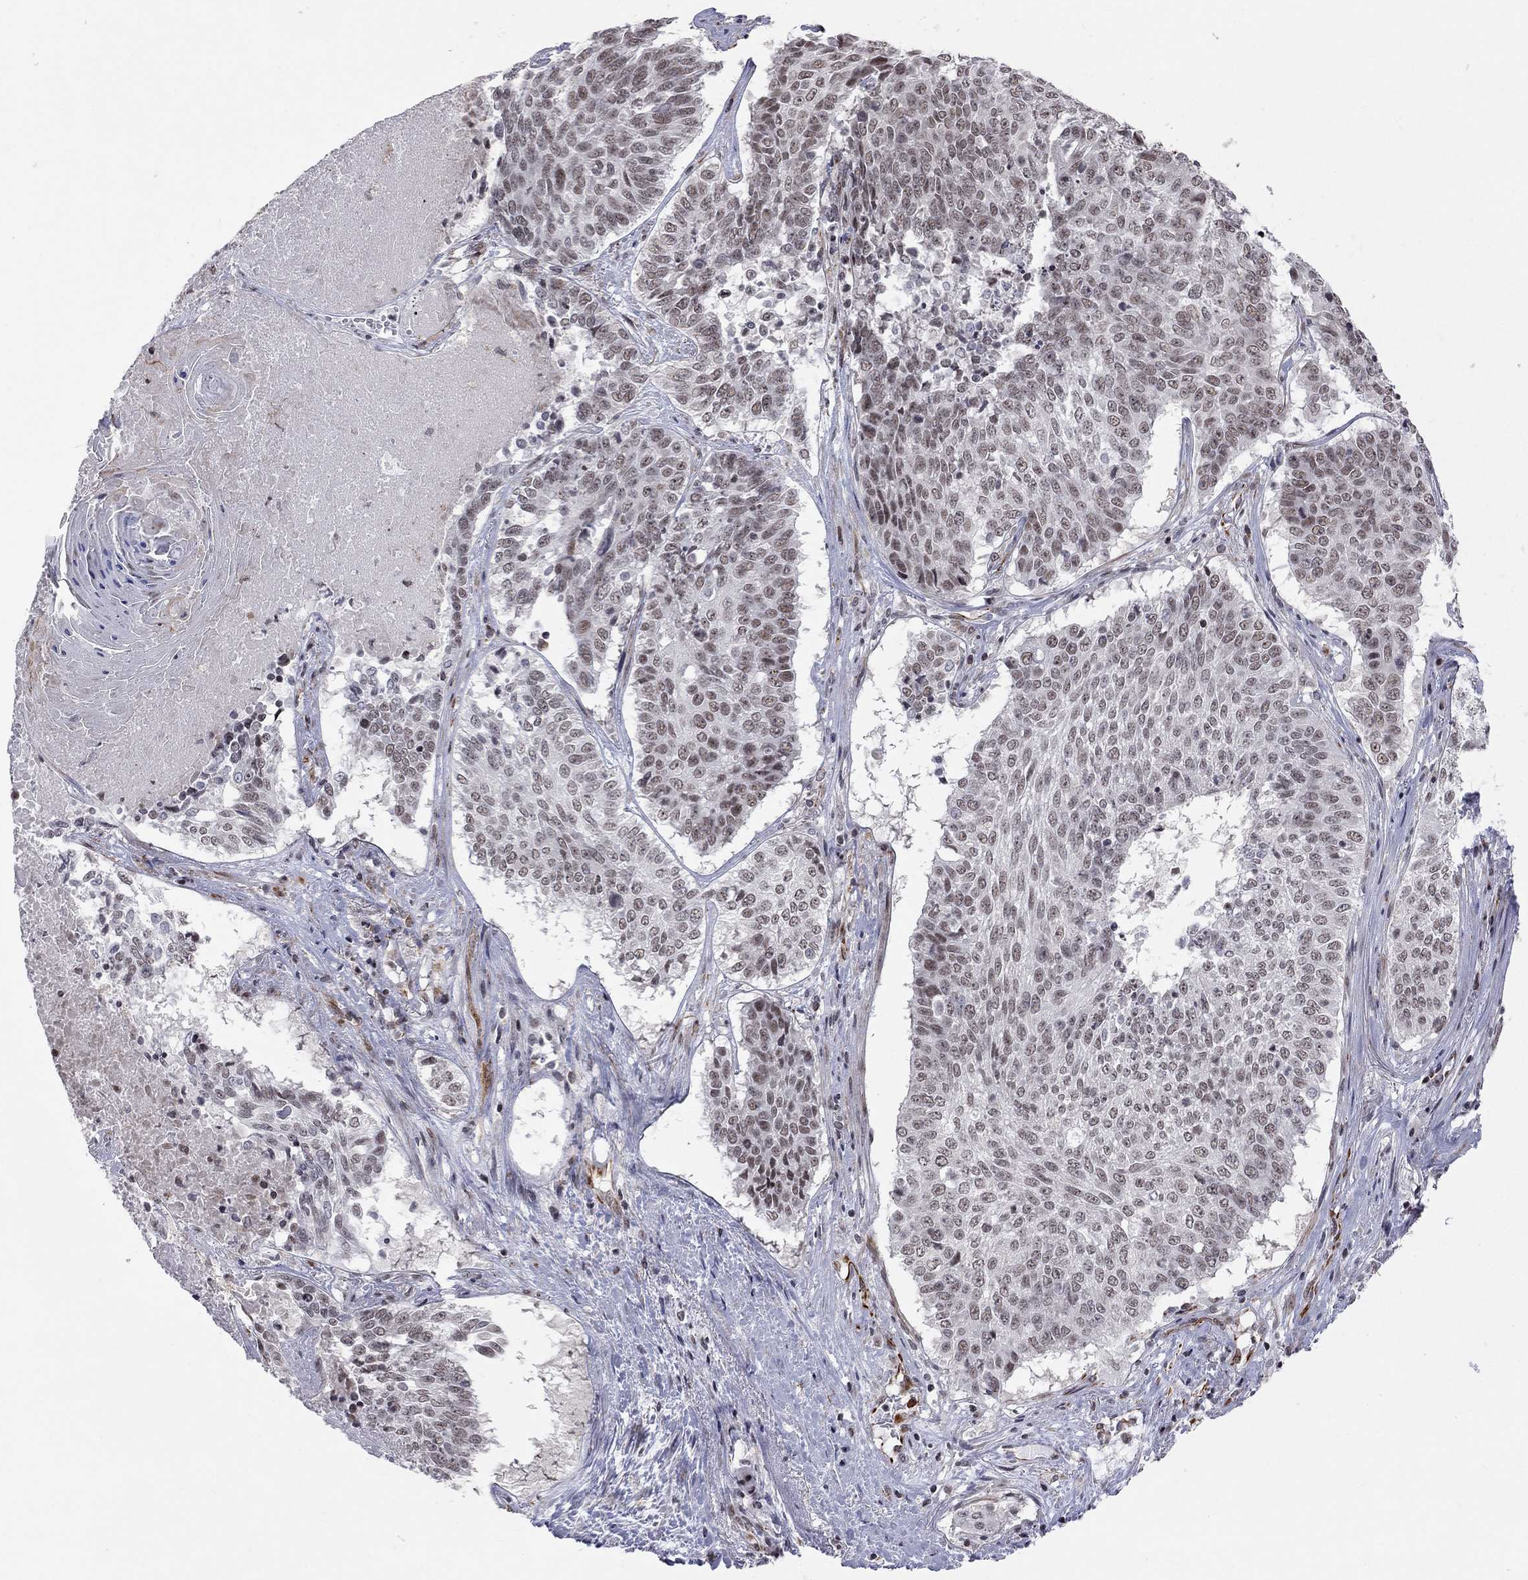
{"staining": {"intensity": "weak", "quantity": "<25%", "location": "nuclear"}, "tissue": "lung cancer", "cell_type": "Tumor cells", "image_type": "cancer", "snomed": [{"axis": "morphology", "description": "Squamous cell carcinoma, NOS"}, {"axis": "topography", "description": "Lung"}], "caption": "There is no significant expression in tumor cells of lung squamous cell carcinoma. (Immunohistochemistry (ihc), brightfield microscopy, high magnification).", "gene": "MTNR1B", "patient": {"sex": "male", "age": 64}}